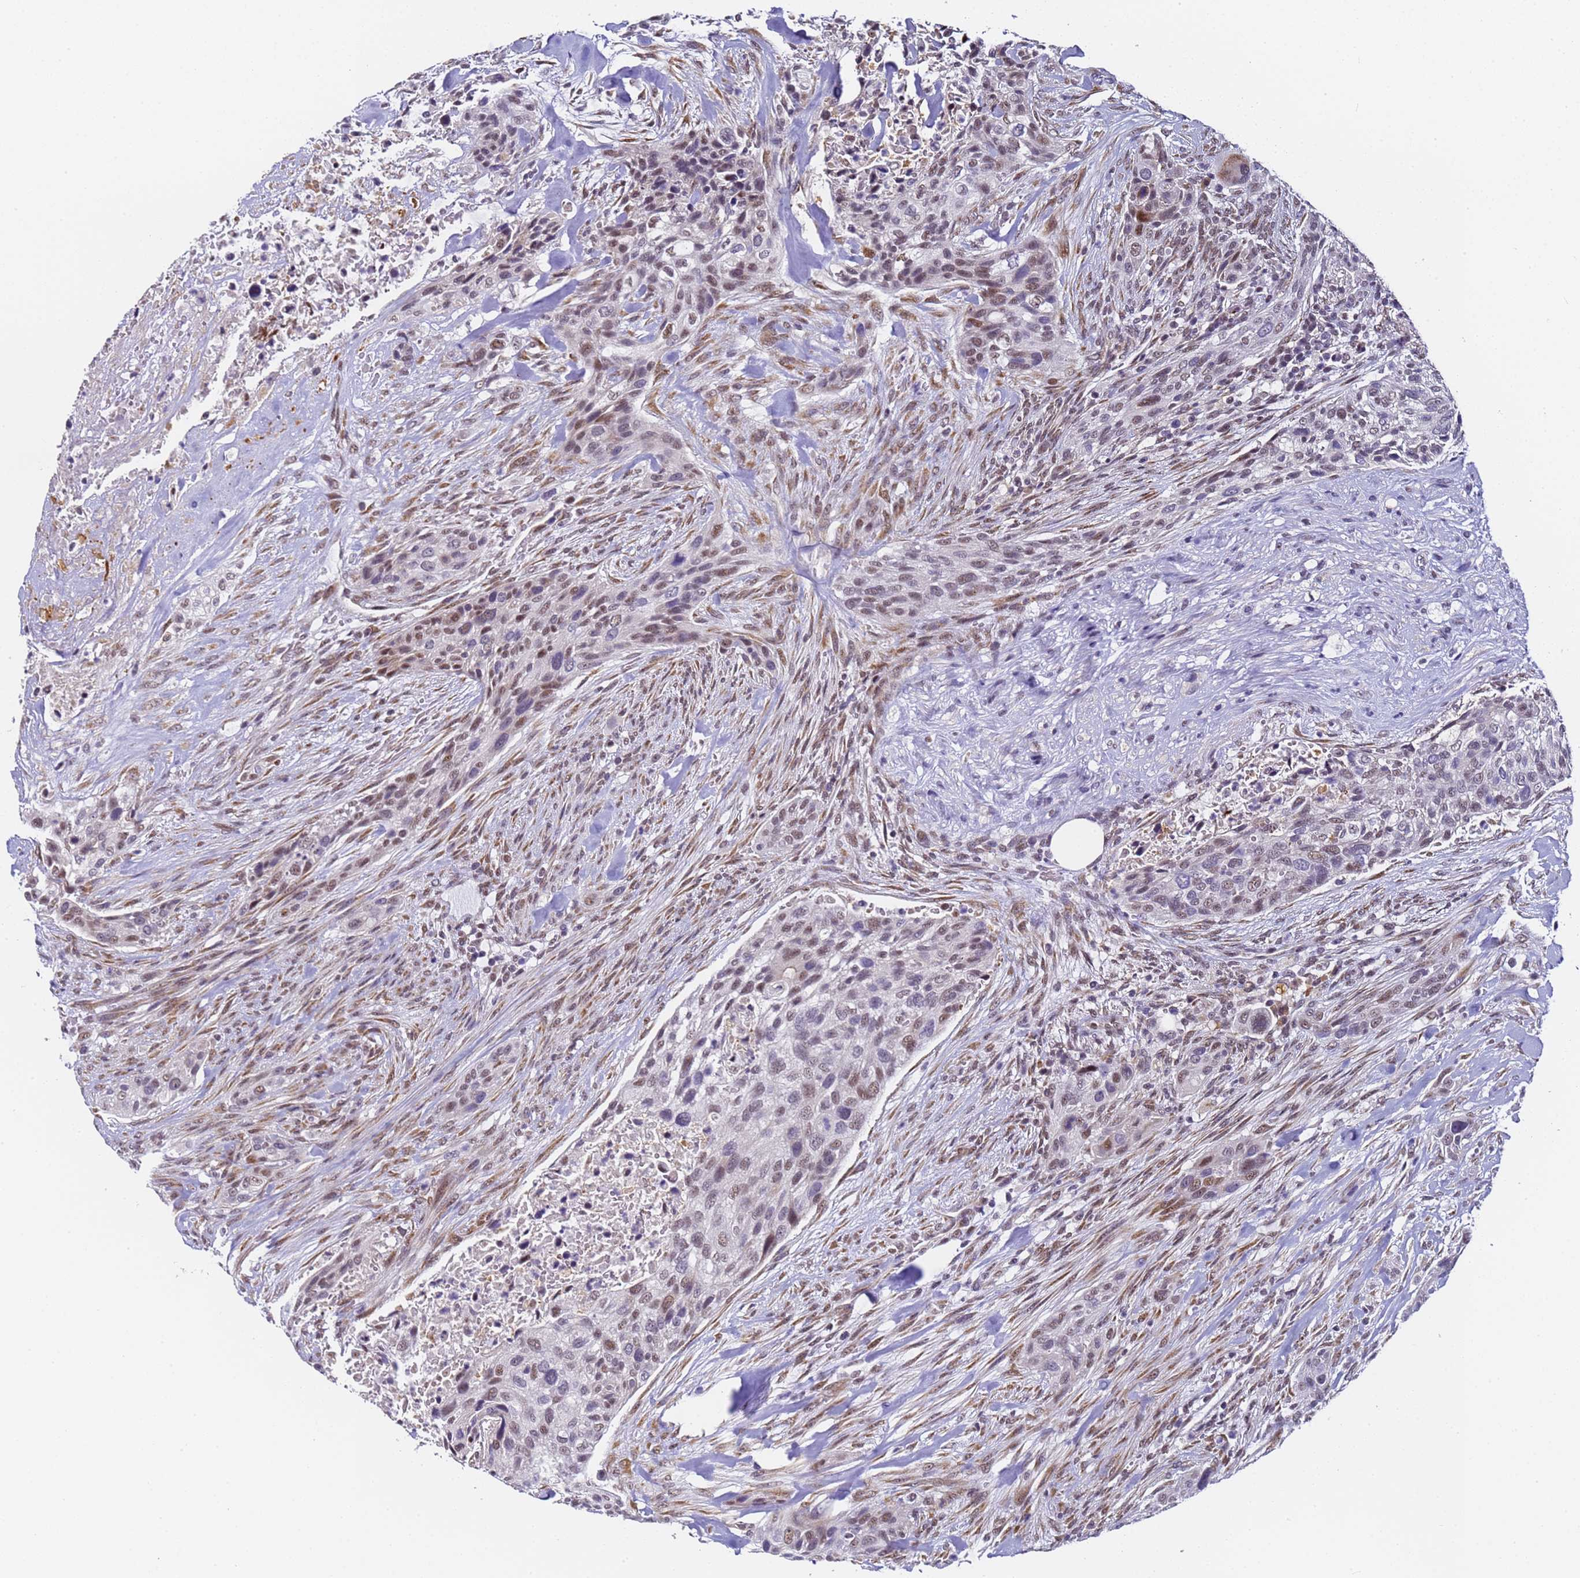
{"staining": {"intensity": "moderate", "quantity": "25%-75%", "location": "nuclear"}, "tissue": "urothelial cancer", "cell_type": "Tumor cells", "image_type": "cancer", "snomed": [{"axis": "morphology", "description": "Urothelial carcinoma, High grade"}, {"axis": "topography", "description": "Urinary bladder"}], "caption": "Urothelial cancer stained for a protein reveals moderate nuclear positivity in tumor cells.", "gene": "FNBP4", "patient": {"sex": "male", "age": 35}}